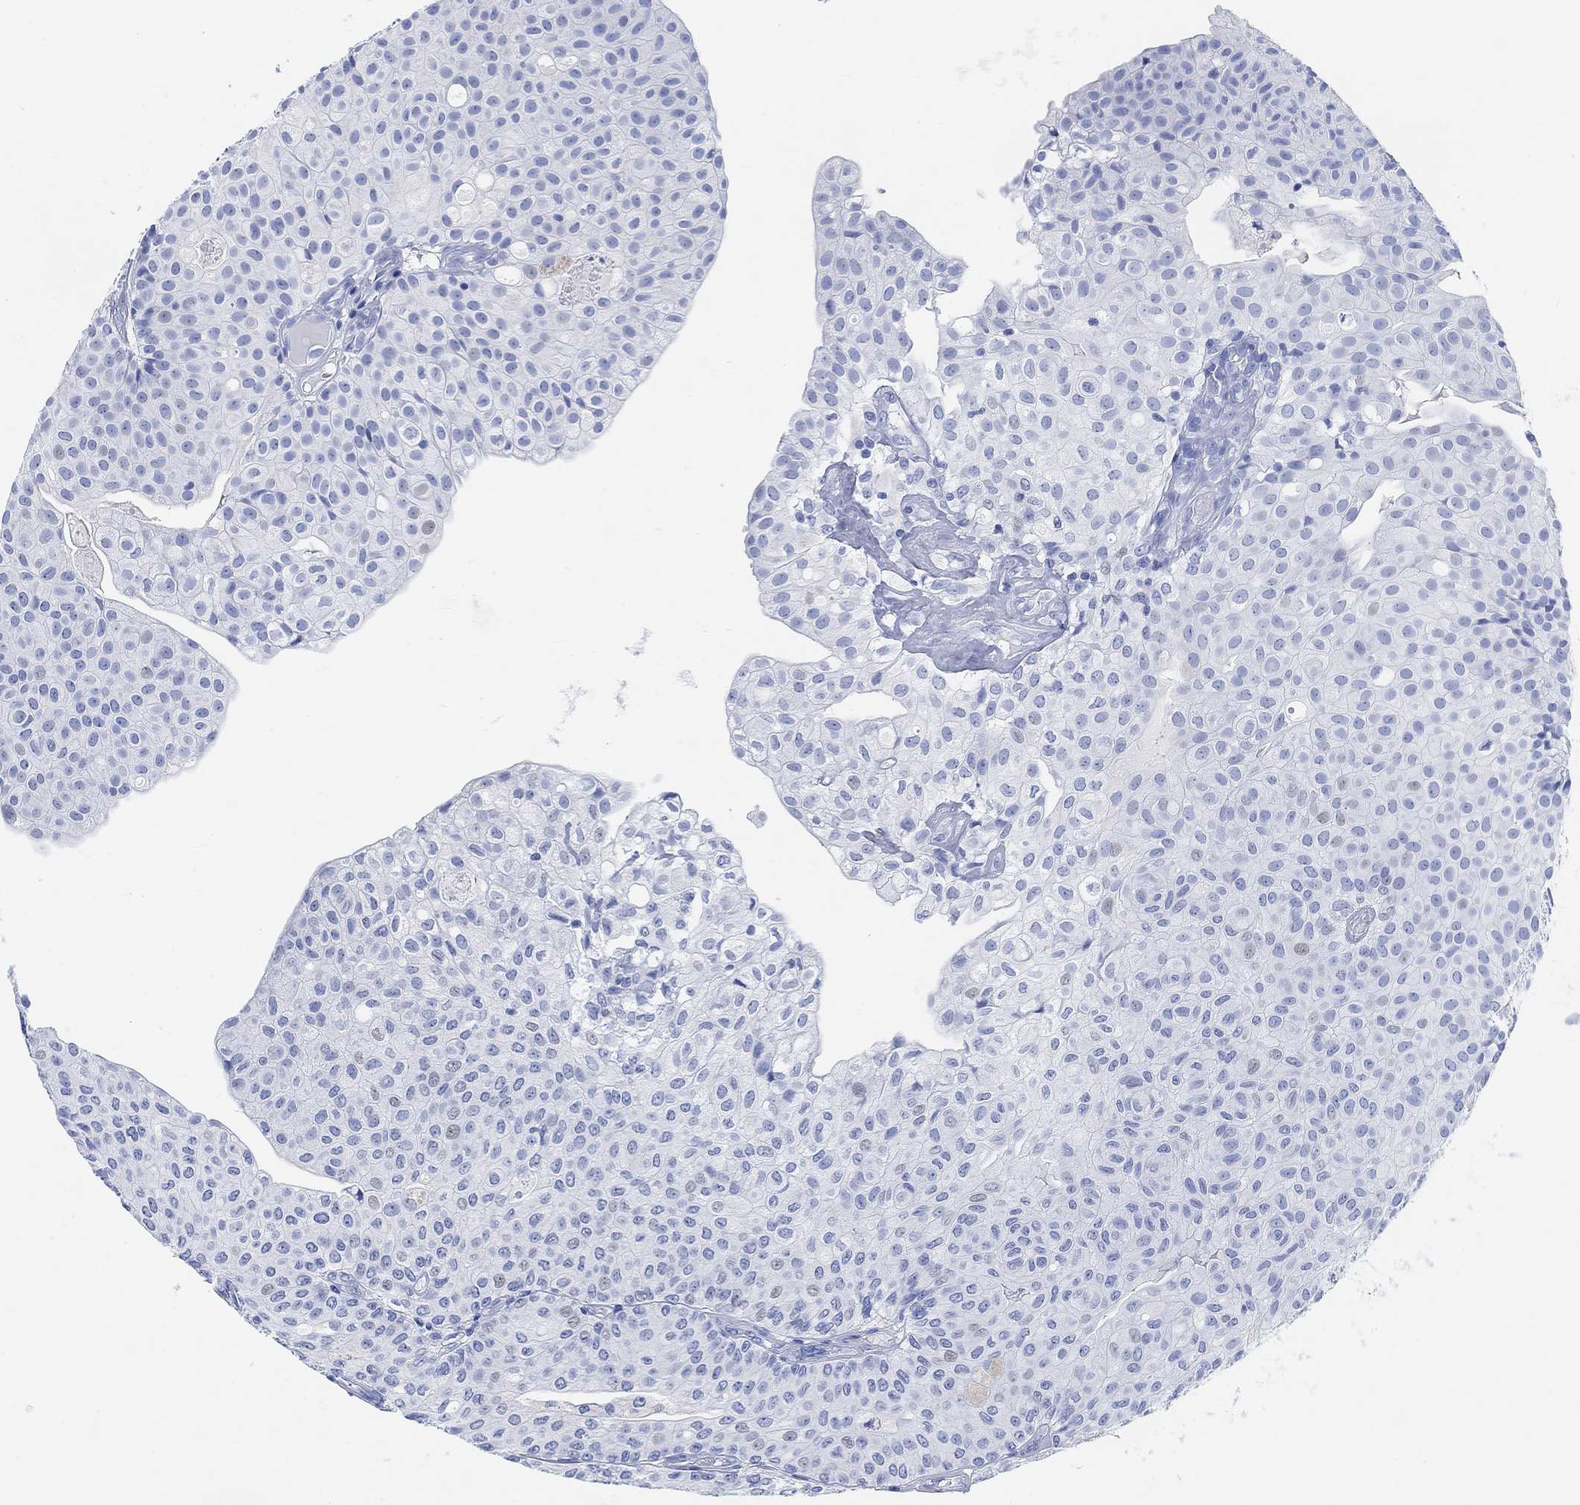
{"staining": {"intensity": "negative", "quantity": "none", "location": "none"}, "tissue": "urothelial cancer", "cell_type": "Tumor cells", "image_type": "cancer", "snomed": [{"axis": "morphology", "description": "Urothelial carcinoma, Low grade"}, {"axis": "topography", "description": "Urinary bladder"}], "caption": "Tumor cells show no significant protein expression in urothelial carcinoma (low-grade).", "gene": "ENO4", "patient": {"sex": "male", "age": 89}}